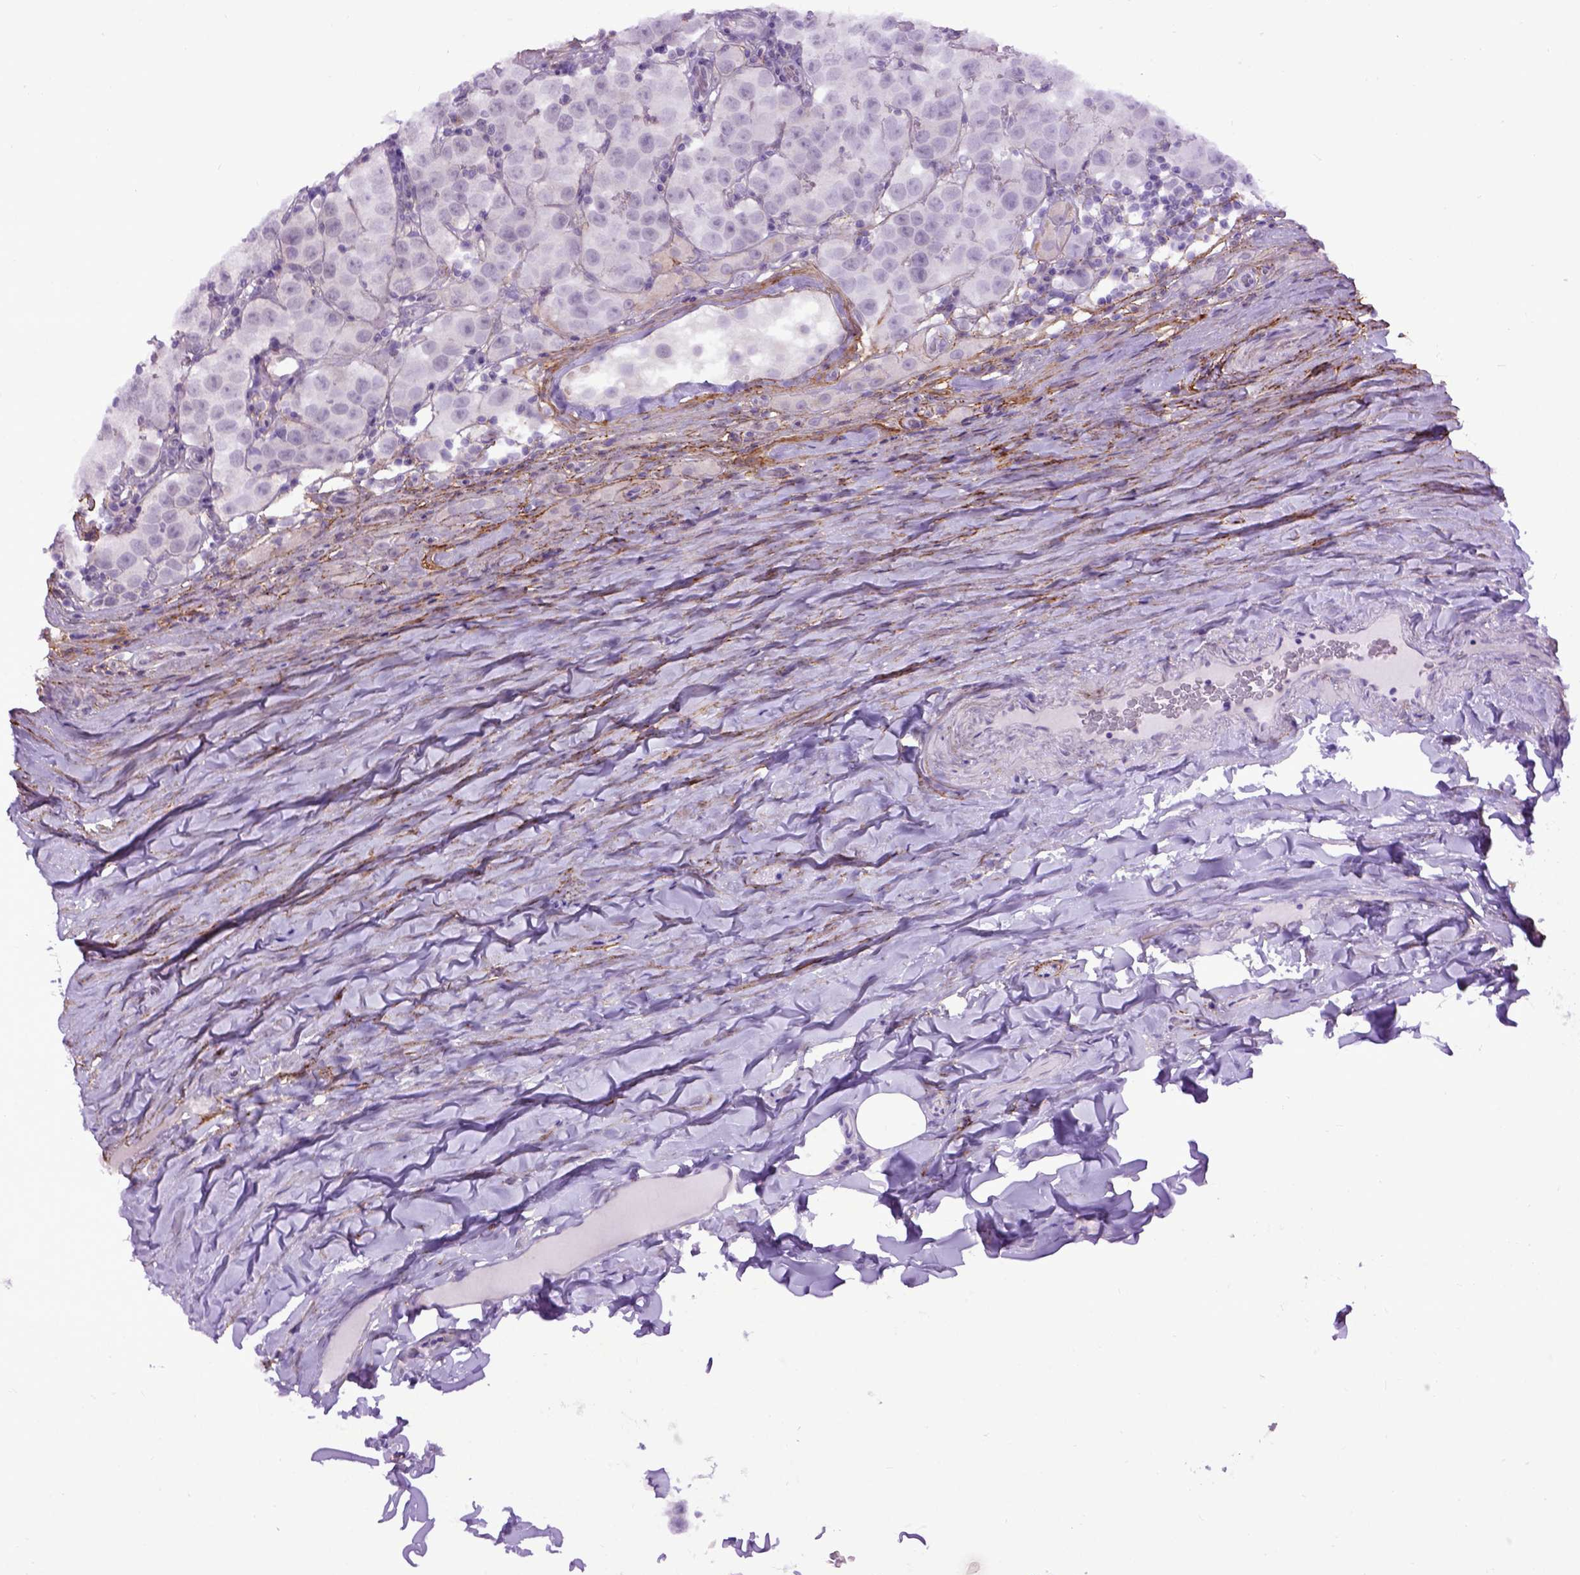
{"staining": {"intensity": "negative", "quantity": "none", "location": "none"}, "tissue": "testis cancer", "cell_type": "Tumor cells", "image_type": "cancer", "snomed": [{"axis": "morphology", "description": "Seminoma, NOS"}, {"axis": "topography", "description": "Testis"}], "caption": "Immunohistochemical staining of seminoma (testis) displays no significant expression in tumor cells.", "gene": "EMILIN3", "patient": {"sex": "male", "age": 34}}